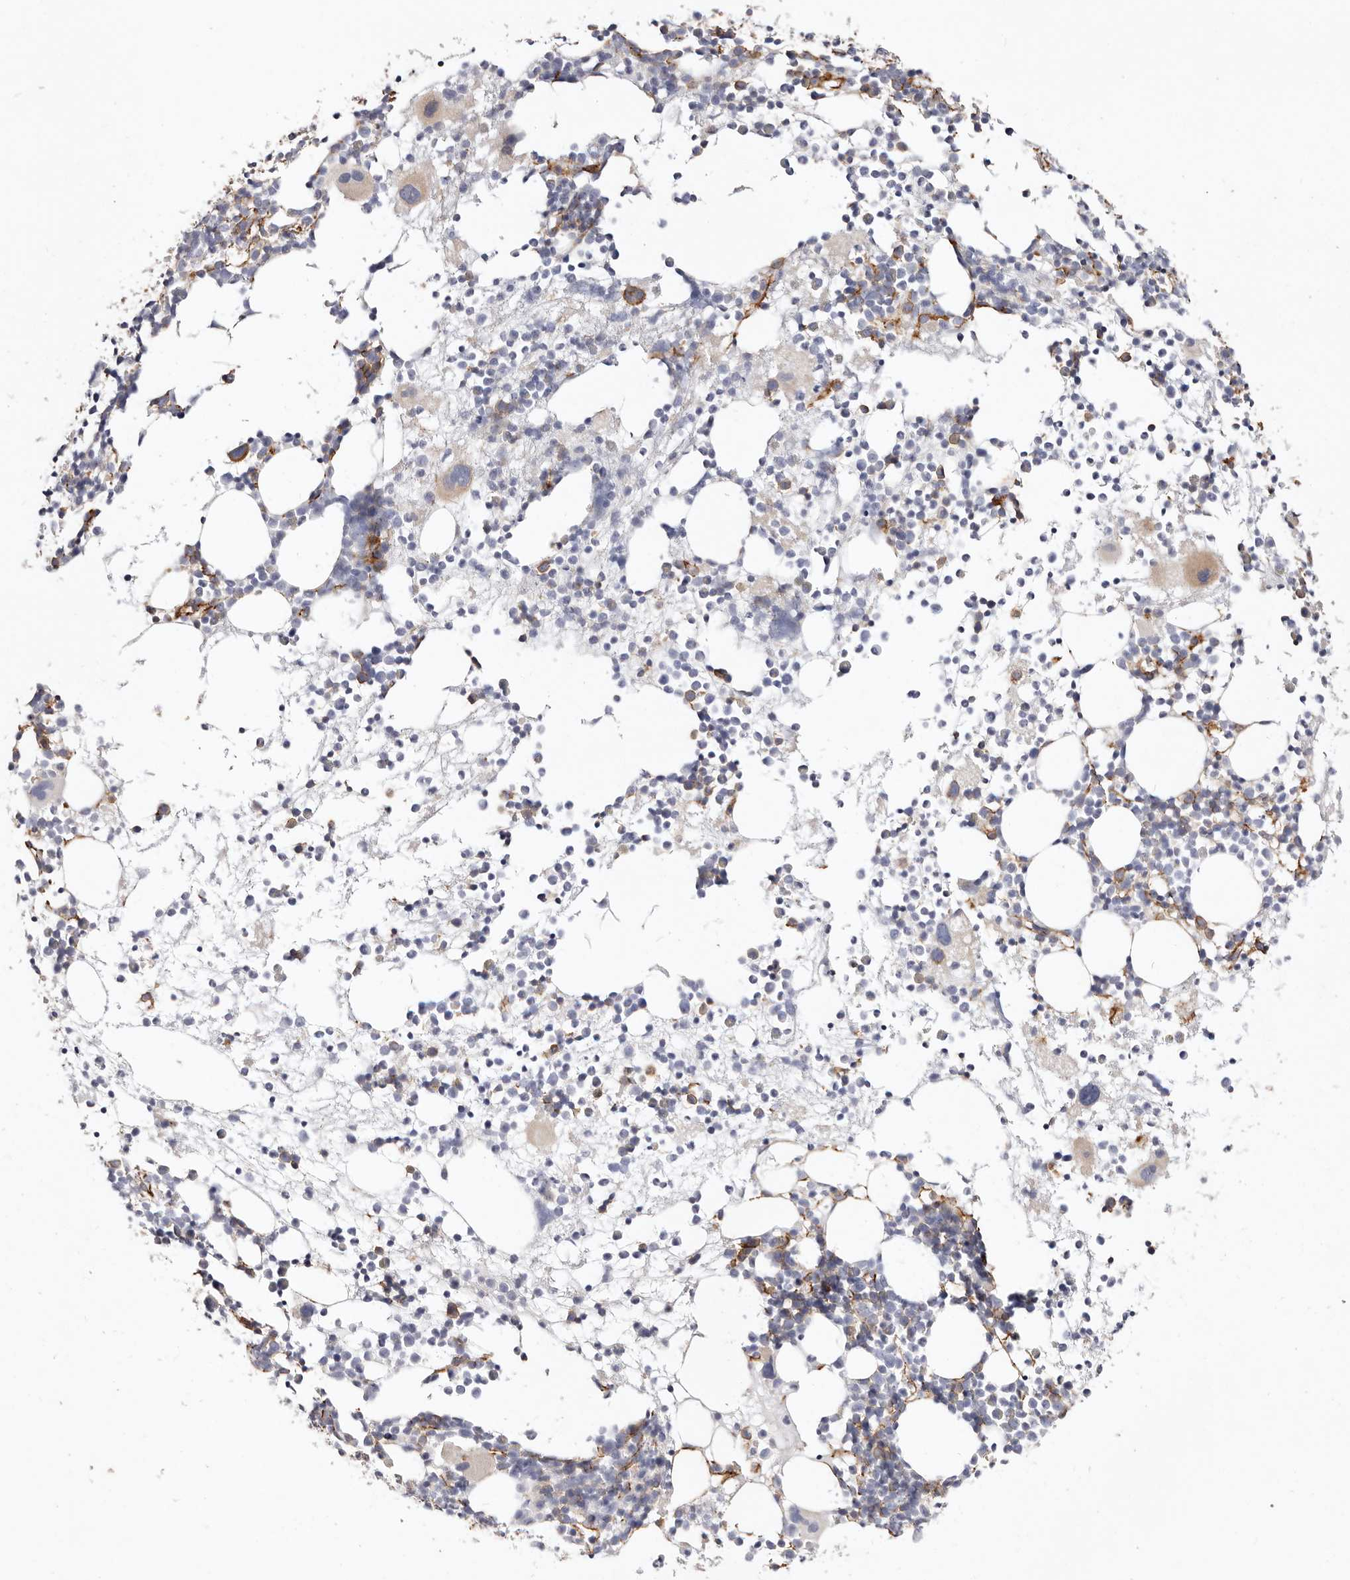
{"staining": {"intensity": "moderate", "quantity": "<25%", "location": "cytoplasmic/membranous"}, "tissue": "bone marrow", "cell_type": "Hematopoietic cells", "image_type": "normal", "snomed": [{"axis": "morphology", "description": "Normal tissue, NOS"}, {"axis": "topography", "description": "Bone marrow"}], "caption": "This histopathology image shows unremarkable bone marrow stained with IHC to label a protein in brown. The cytoplasmic/membranous of hematopoietic cells show moderate positivity for the protein. Nuclei are counter-stained blue.", "gene": "CTNNB1", "patient": {"sex": "female", "age": 57}}